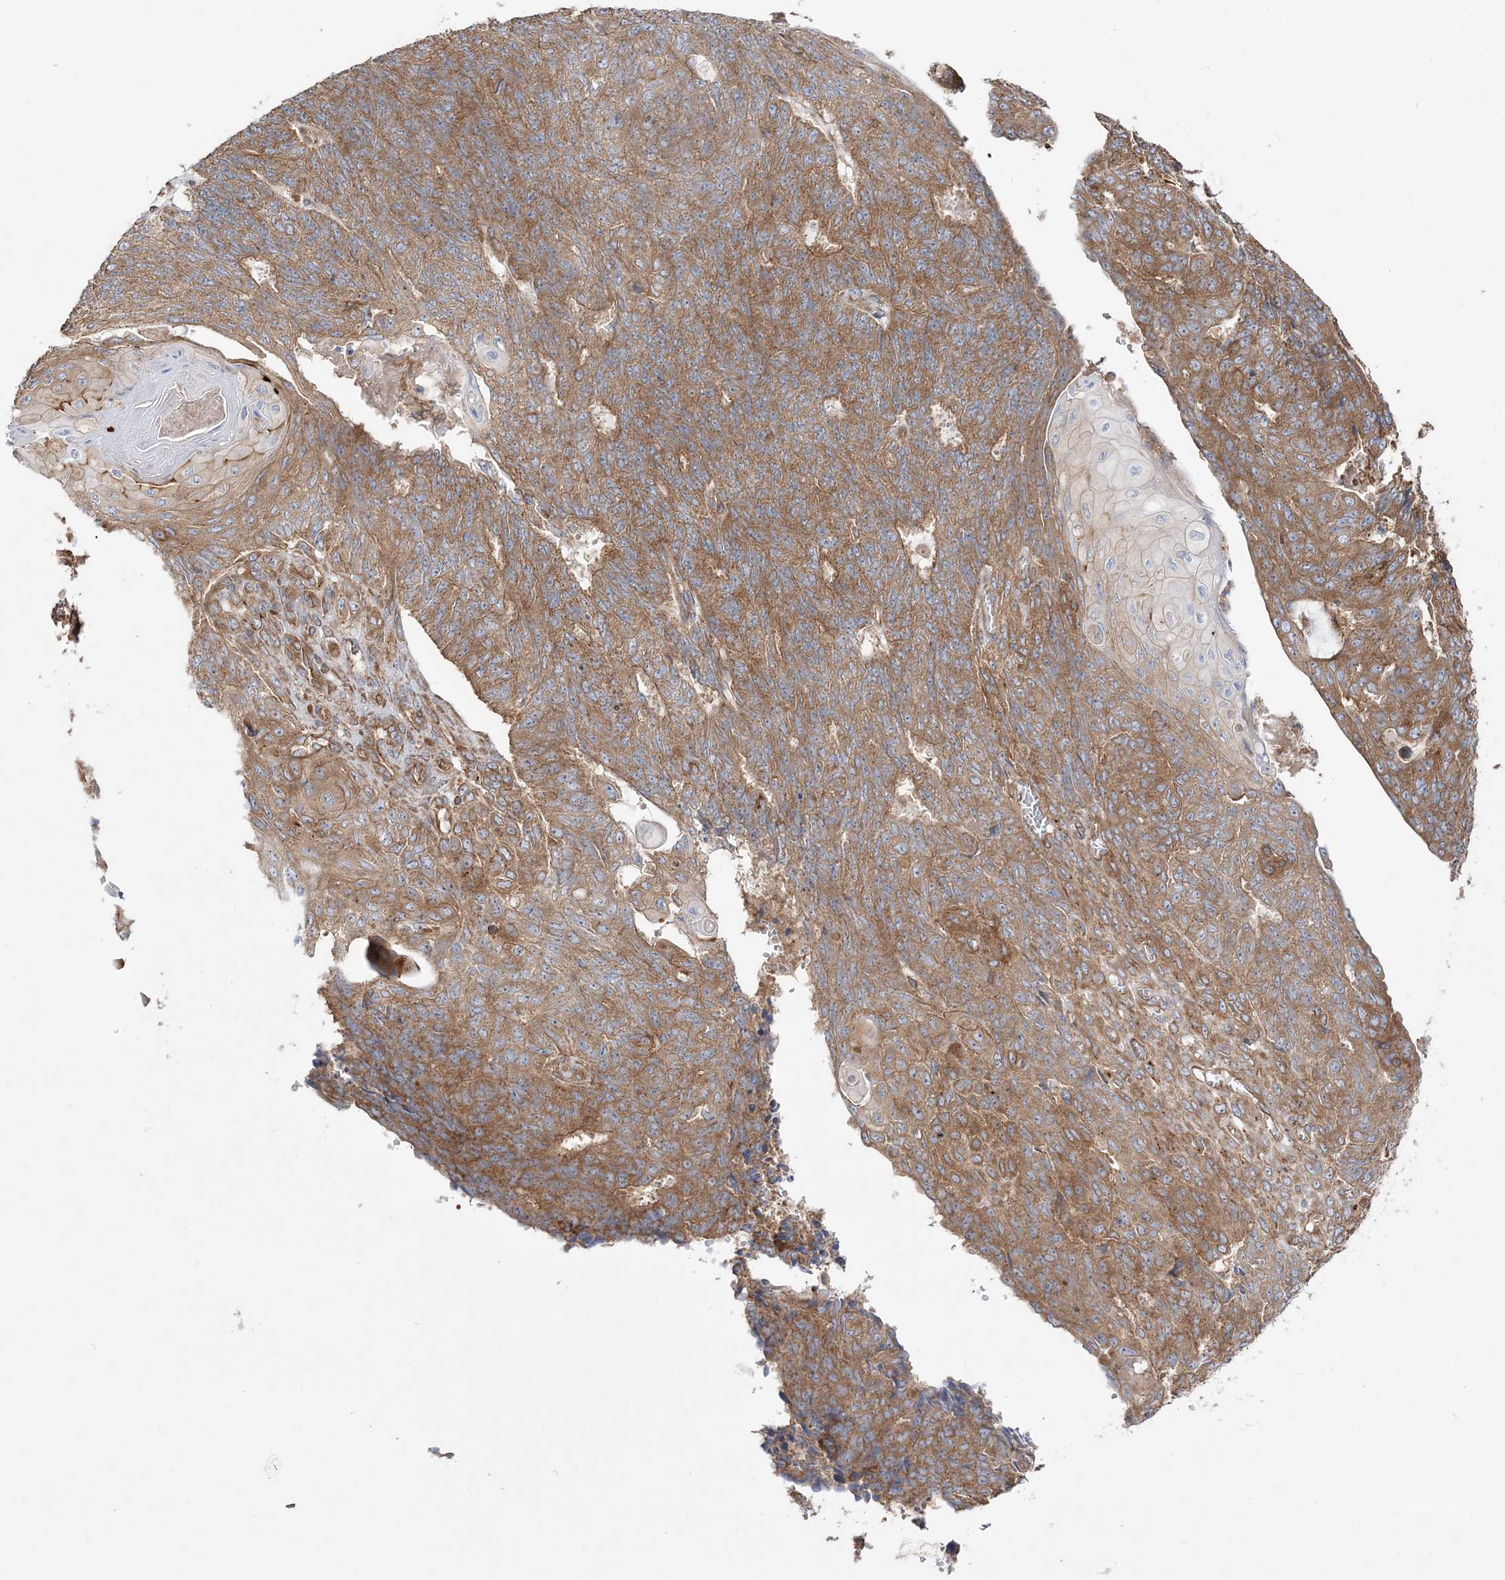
{"staining": {"intensity": "moderate", "quantity": ">75%", "location": "cytoplasmic/membranous"}, "tissue": "endometrial cancer", "cell_type": "Tumor cells", "image_type": "cancer", "snomed": [{"axis": "morphology", "description": "Adenocarcinoma, NOS"}, {"axis": "topography", "description": "Endometrium"}], "caption": "The immunohistochemical stain labels moderate cytoplasmic/membranous positivity in tumor cells of endometrial cancer (adenocarcinoma) tissue.", "gene": "TBC1D5", "patient": {"sex": "female", "age": 32}}